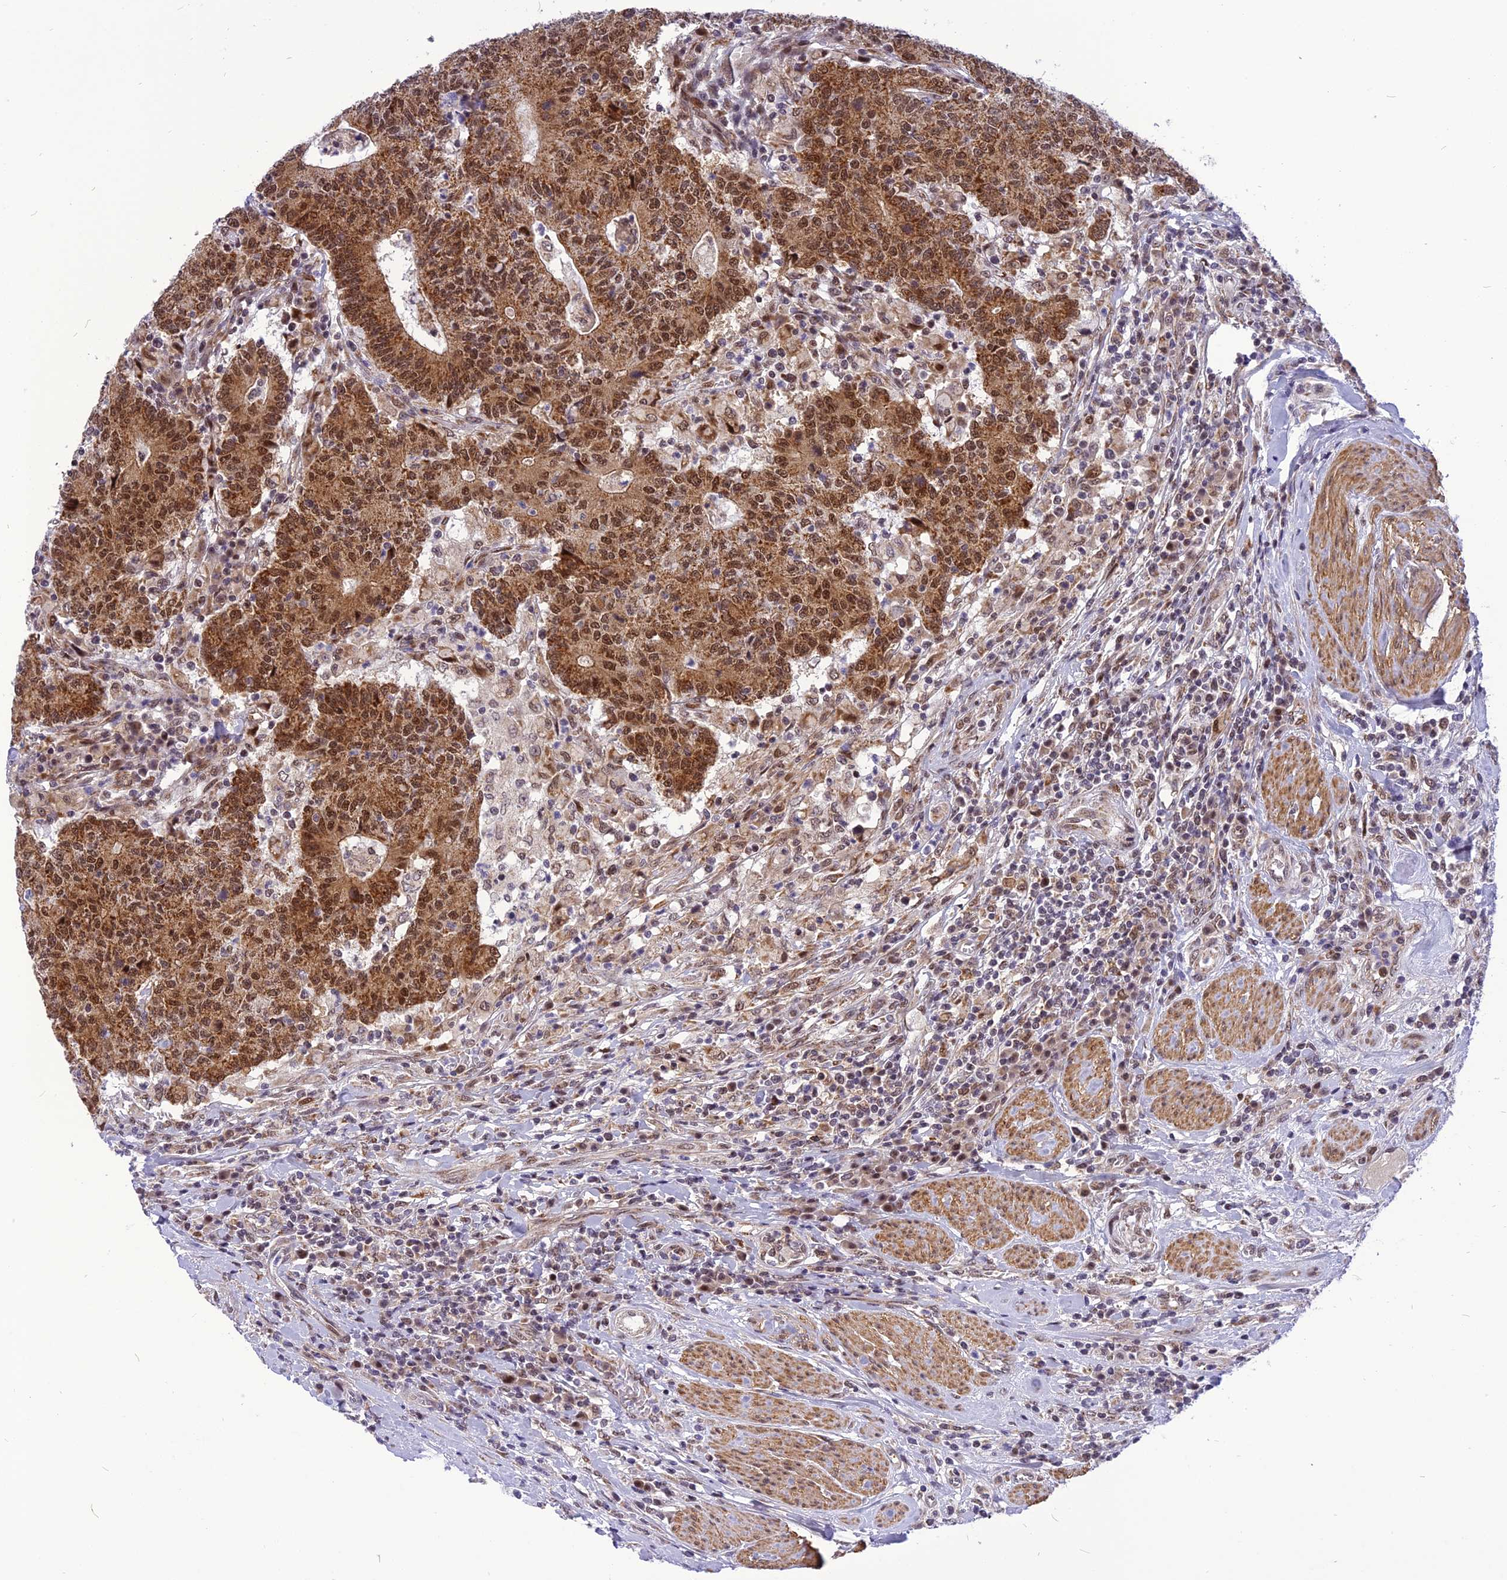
{"staining": {"intensity": "moderate", "quantity": ">75%", "location": "cytoplasmic/membranous,nuclear"}, "tissue": "colorectal cancer", "cell_type": "Tumor cells", "image_type": "cancer", "snomed": [{"axis": "morphology", "description": "Adenocarcinoma, NOS"}, {"axis": "topography", "description": "Colon"}], "caption": "This is an image of immunohistochemistry staining of colorectal cancer (adenocarcinoma), which shows moderate positivity in the cytoplasmic/membranous and nuclear of tumor cells.", "gene": "CMC1", "patient": {"sex": "female", "age": 75}}